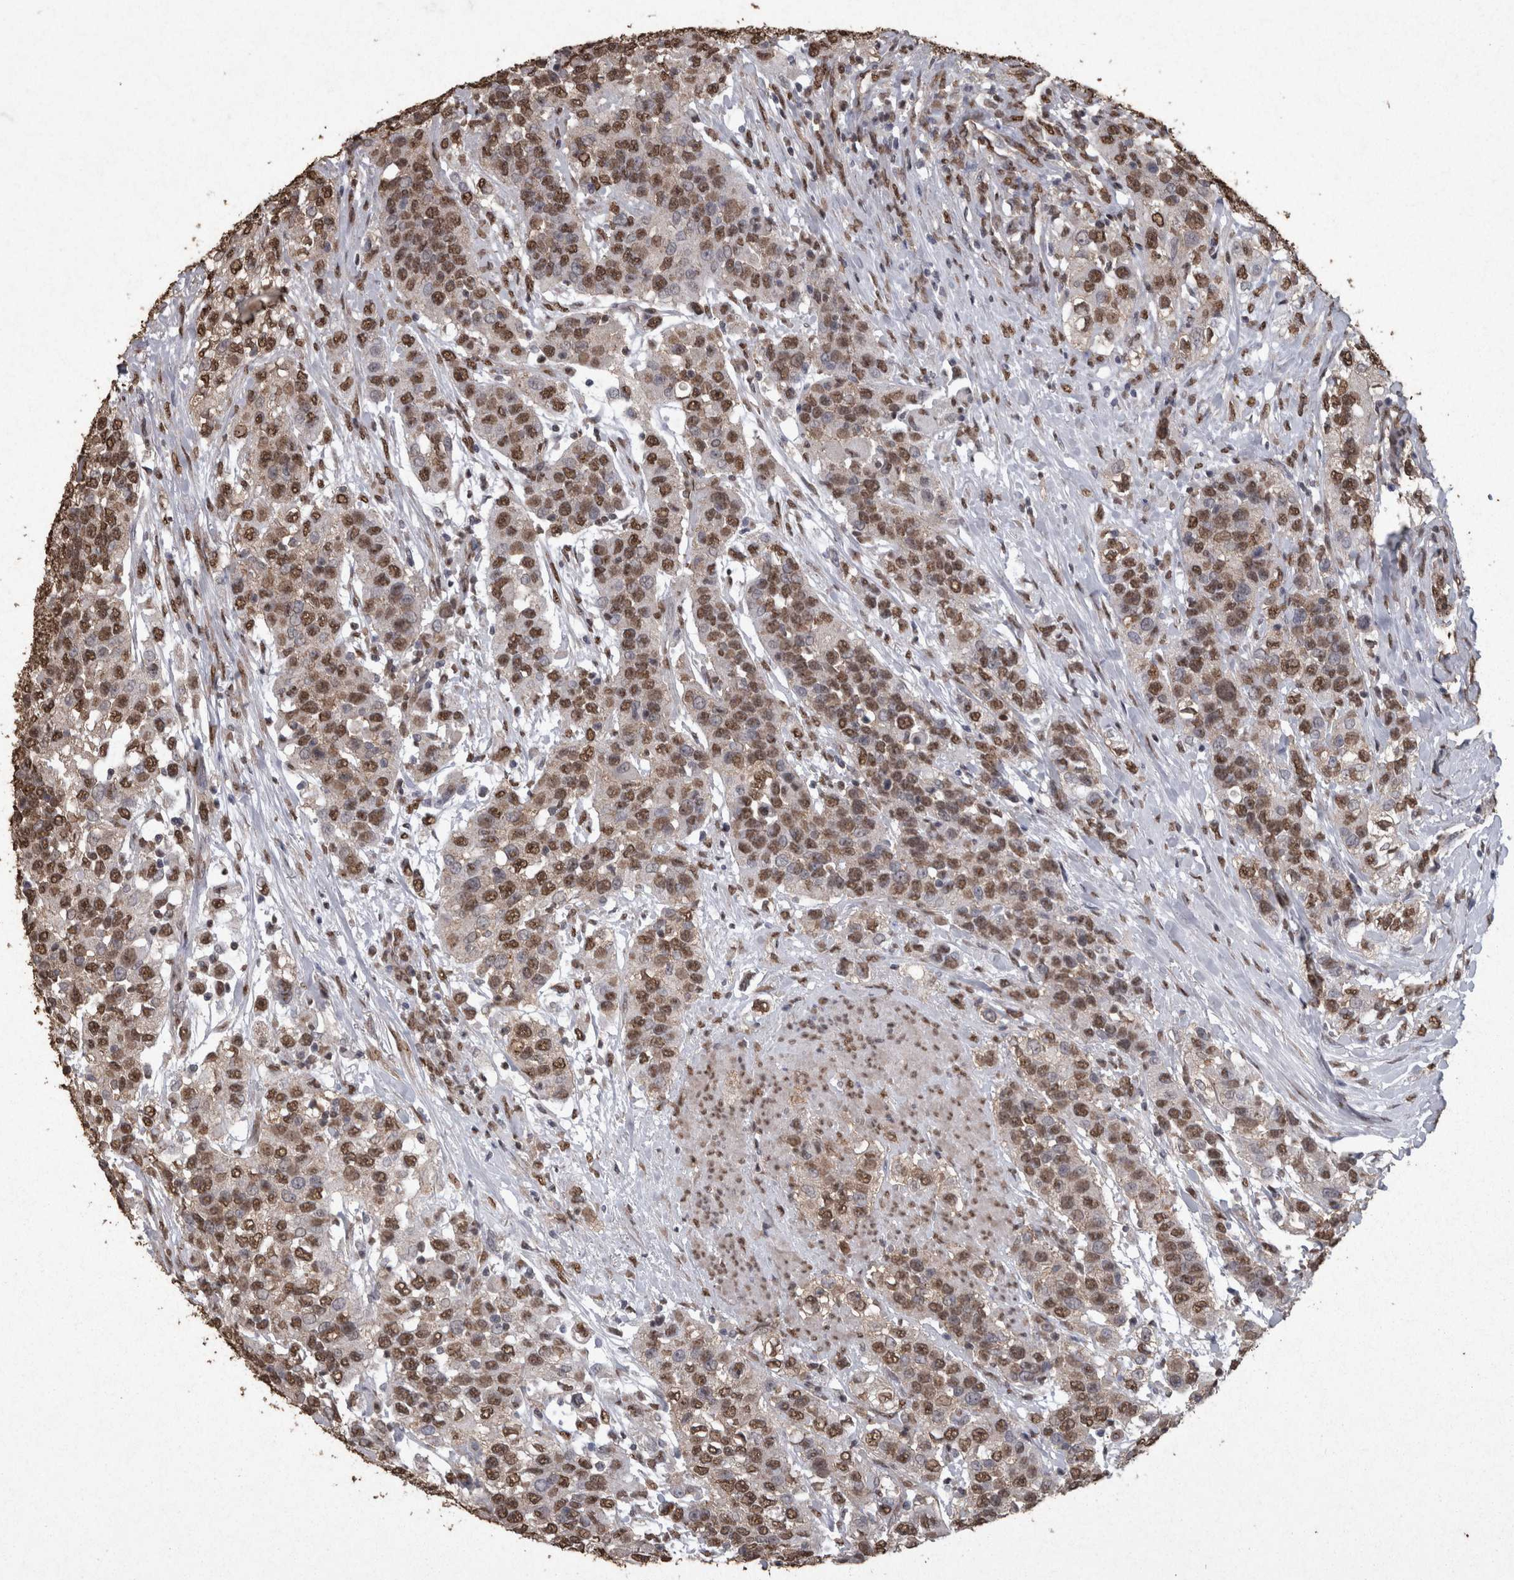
{"staining": {"intensity": "moderate", "quantity": ">75%", "location": "nuclear"}, "tissue": "urothelial cancer", "cell_type": "Tumor cells", "image_type": "cancer", "snomed": [{"axis": "morphology", "description": "Urothelial carcinoma, High grade"}, {"axis": "topography", "description": "Urinary bladder"}], "caption": "There is medium levels of moderate nuclear staining in tumor cells of urothelial cancer, as demonstrated by immunohistochemical staining (brown color).", "gene": "SMAD7", "patient": {"sex": "female", "age": 80}}